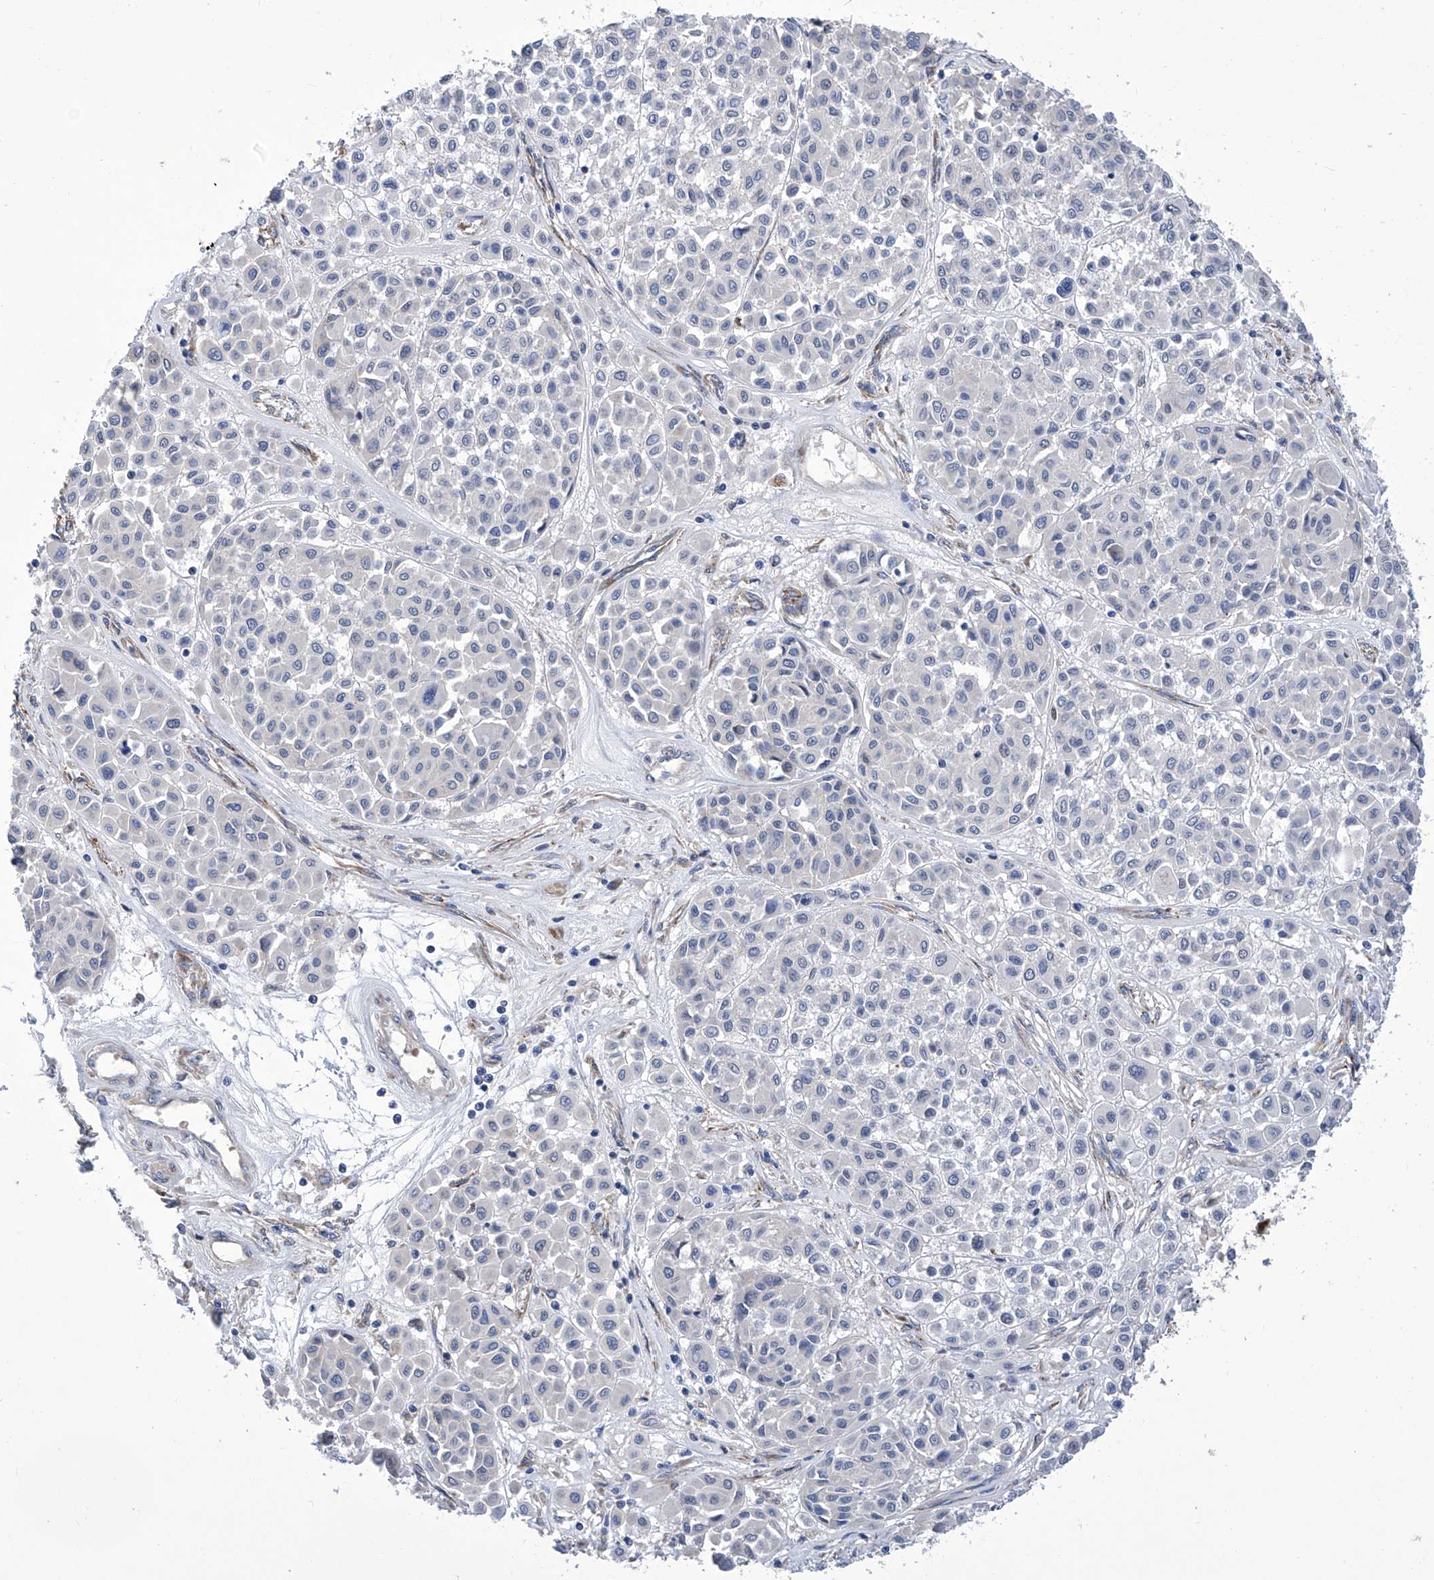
{"staining": {"intensity": "negative", "quantity": "none", "location": "none"}, "tissue": "melanoma", "cell_type": "Tumor cells", "image_type": "cancer", "snomed": [{"axis": "morphology", "description": "Malignant melanoma, Metastatic site"}, {"axis": "topography", "description": "Soft tissue"}], "caption": "Tumor cells show no significant positivity in malignant melanoma (metastatic site). (DAB (3,3'-diaminobenzidine) IHC with hematoxylin counter stain).", "gene": "TJAP1", "patient": {"sex": "male", "age": 41}}